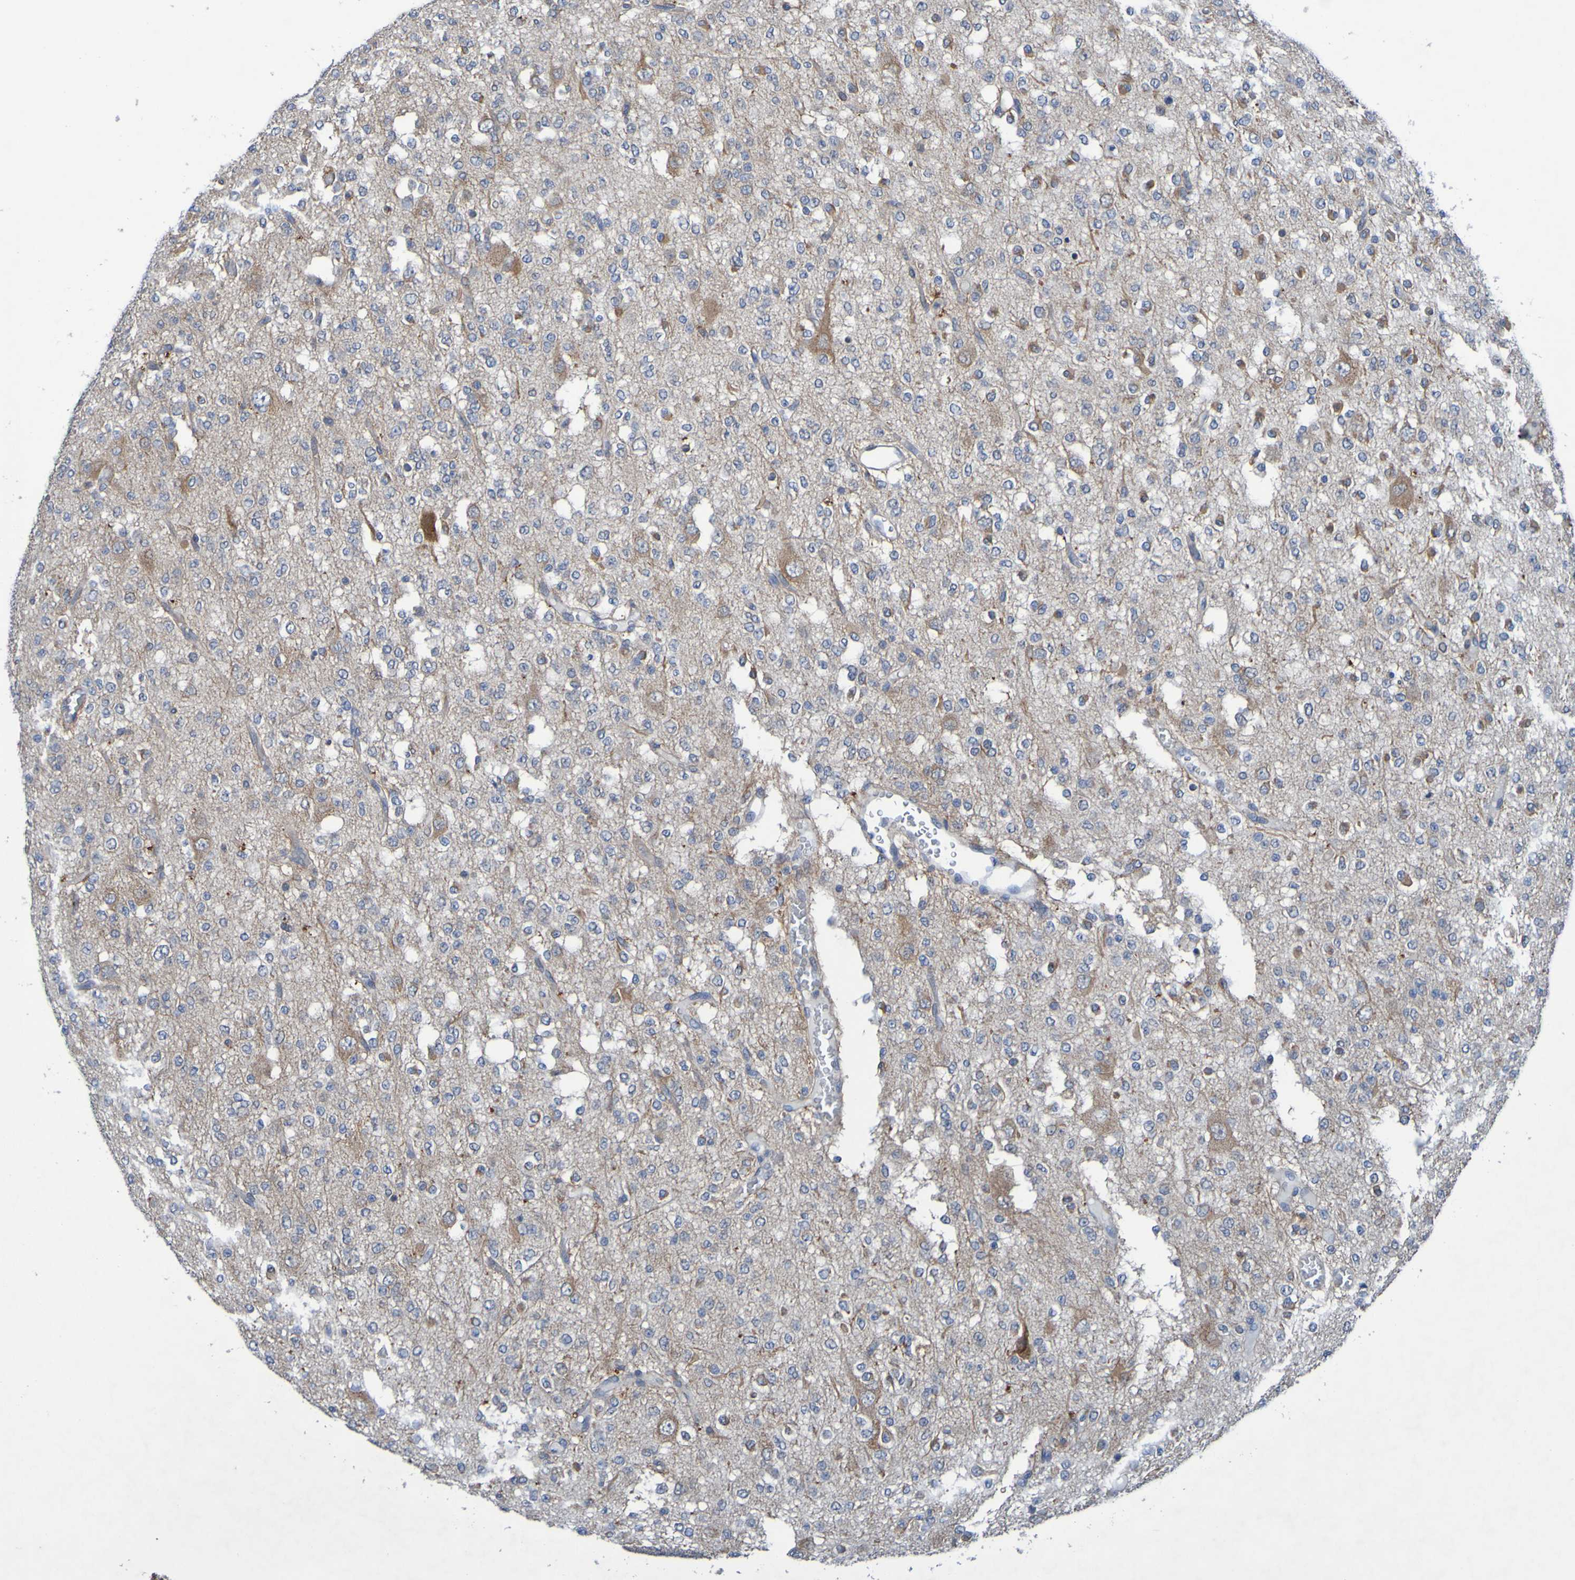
{"staining": {"intensity": "moderate", "quantity": "<25%", "location": "cytoplasmic/membranous"}, "tissue": "glioma", "cell_type": "Tumor cells", "image_type": "cancer", "snomed": [{"axis": "morphology", "description": "Glioma, malignant, Low grade"}, {"axis": "topography", "description": "Brain"}], "caption": "Immunohistochemical staining of human malignant glioma (low-grade) demonstrates low levels of moderate cytoplasmic/membranous protein expression in approximately <25% of tumor cells.", "gene": "SDK1", "patient": {"sex": "male", "age": 38}}